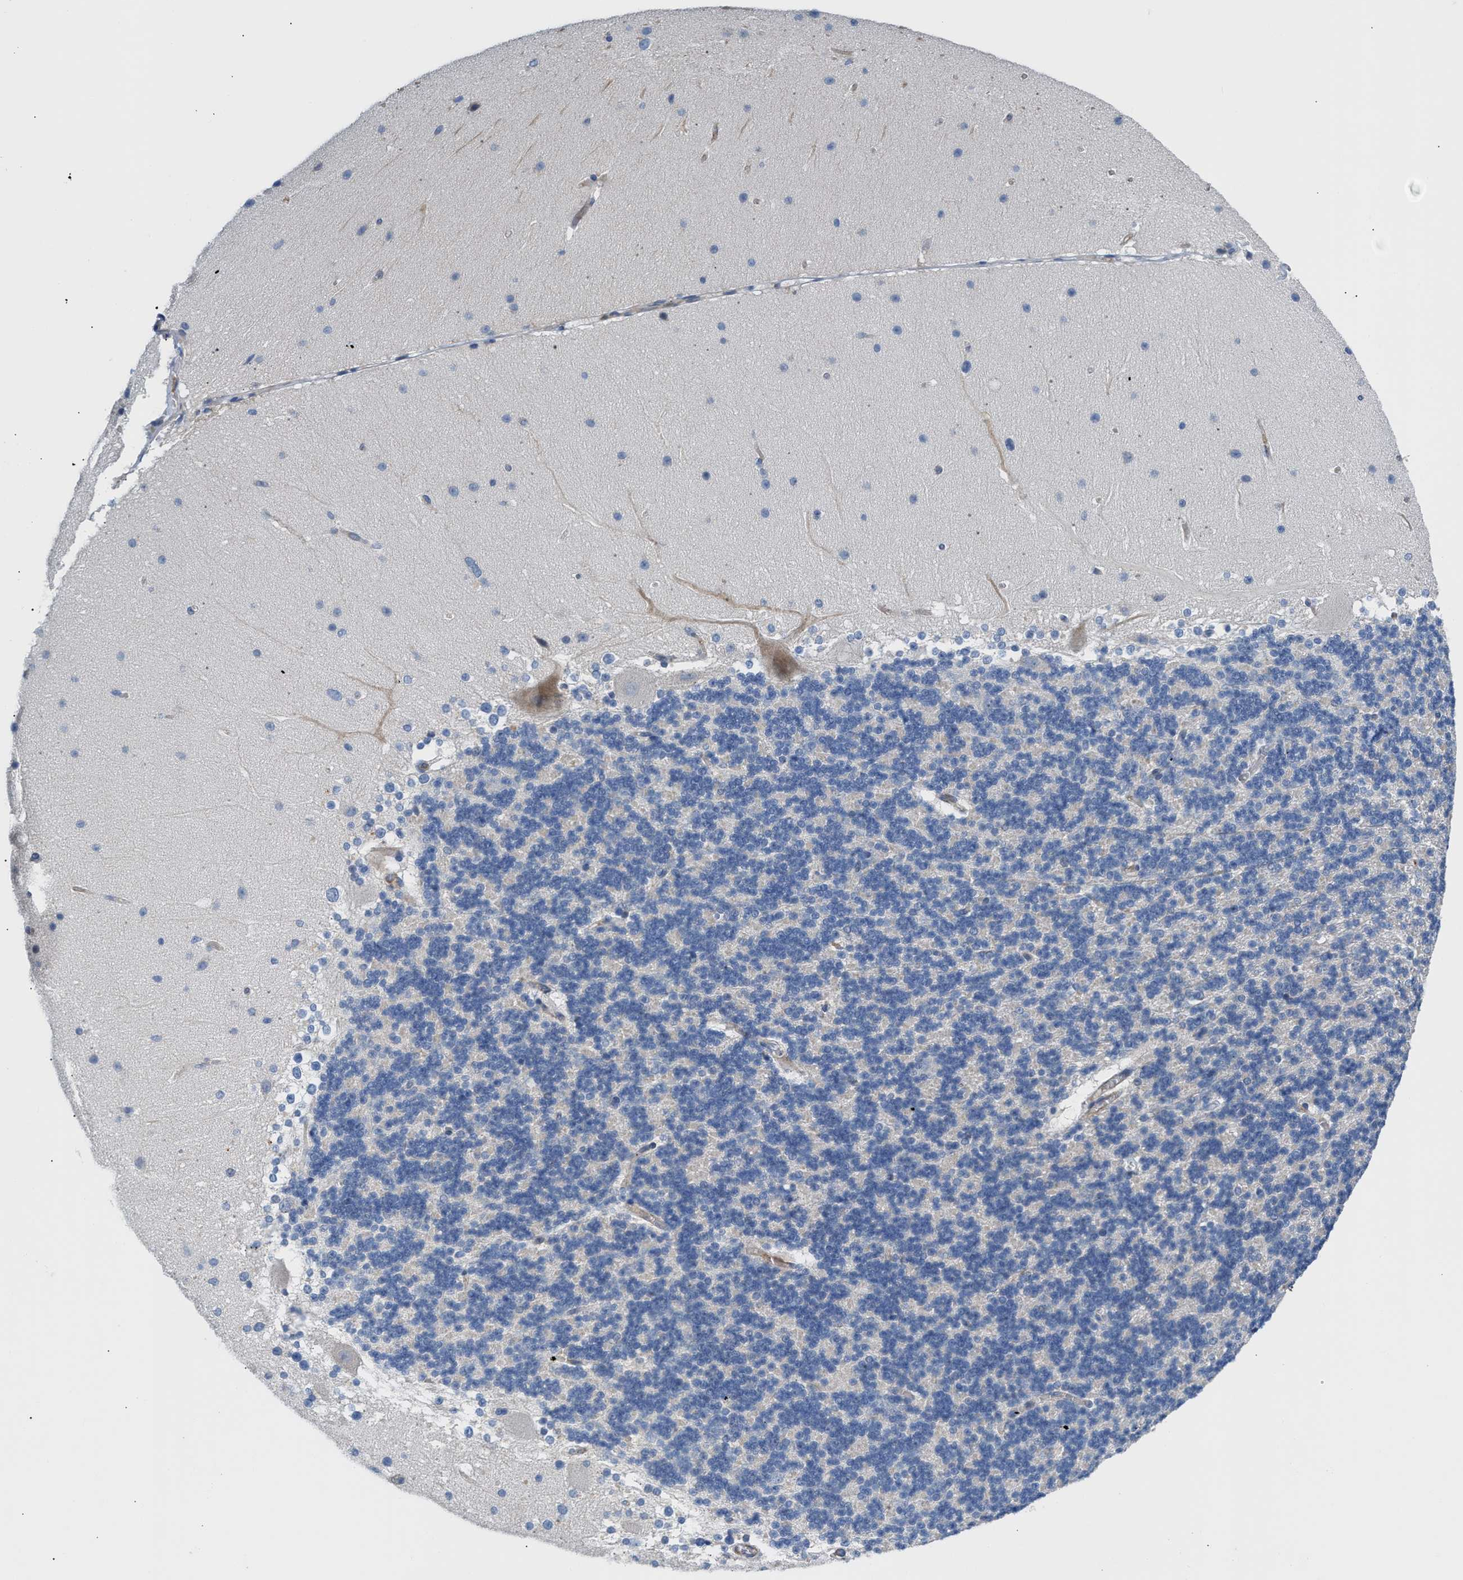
{"staining": {"intensity": "negative", "quantity": "none", "location": "none"}, "tissue": "cerebellum", "cell_type": "Cells in granular layer", "image_type": "normal", "snomed": [{"axis": "morphology", "description": "Normal tissue, NOS"}, {"axis": "topography", "description": "Cerebellum"}], "caption": "Immunohistochemistry (IHC) of benign cerebellum shows no expression in cells in granular layer. The staining is performed using DAB brown chromogen with nuclei counter-stained in using hematoxylin.", "gene": "TFPI", "patient": {"sex": "female", "age": 19}}